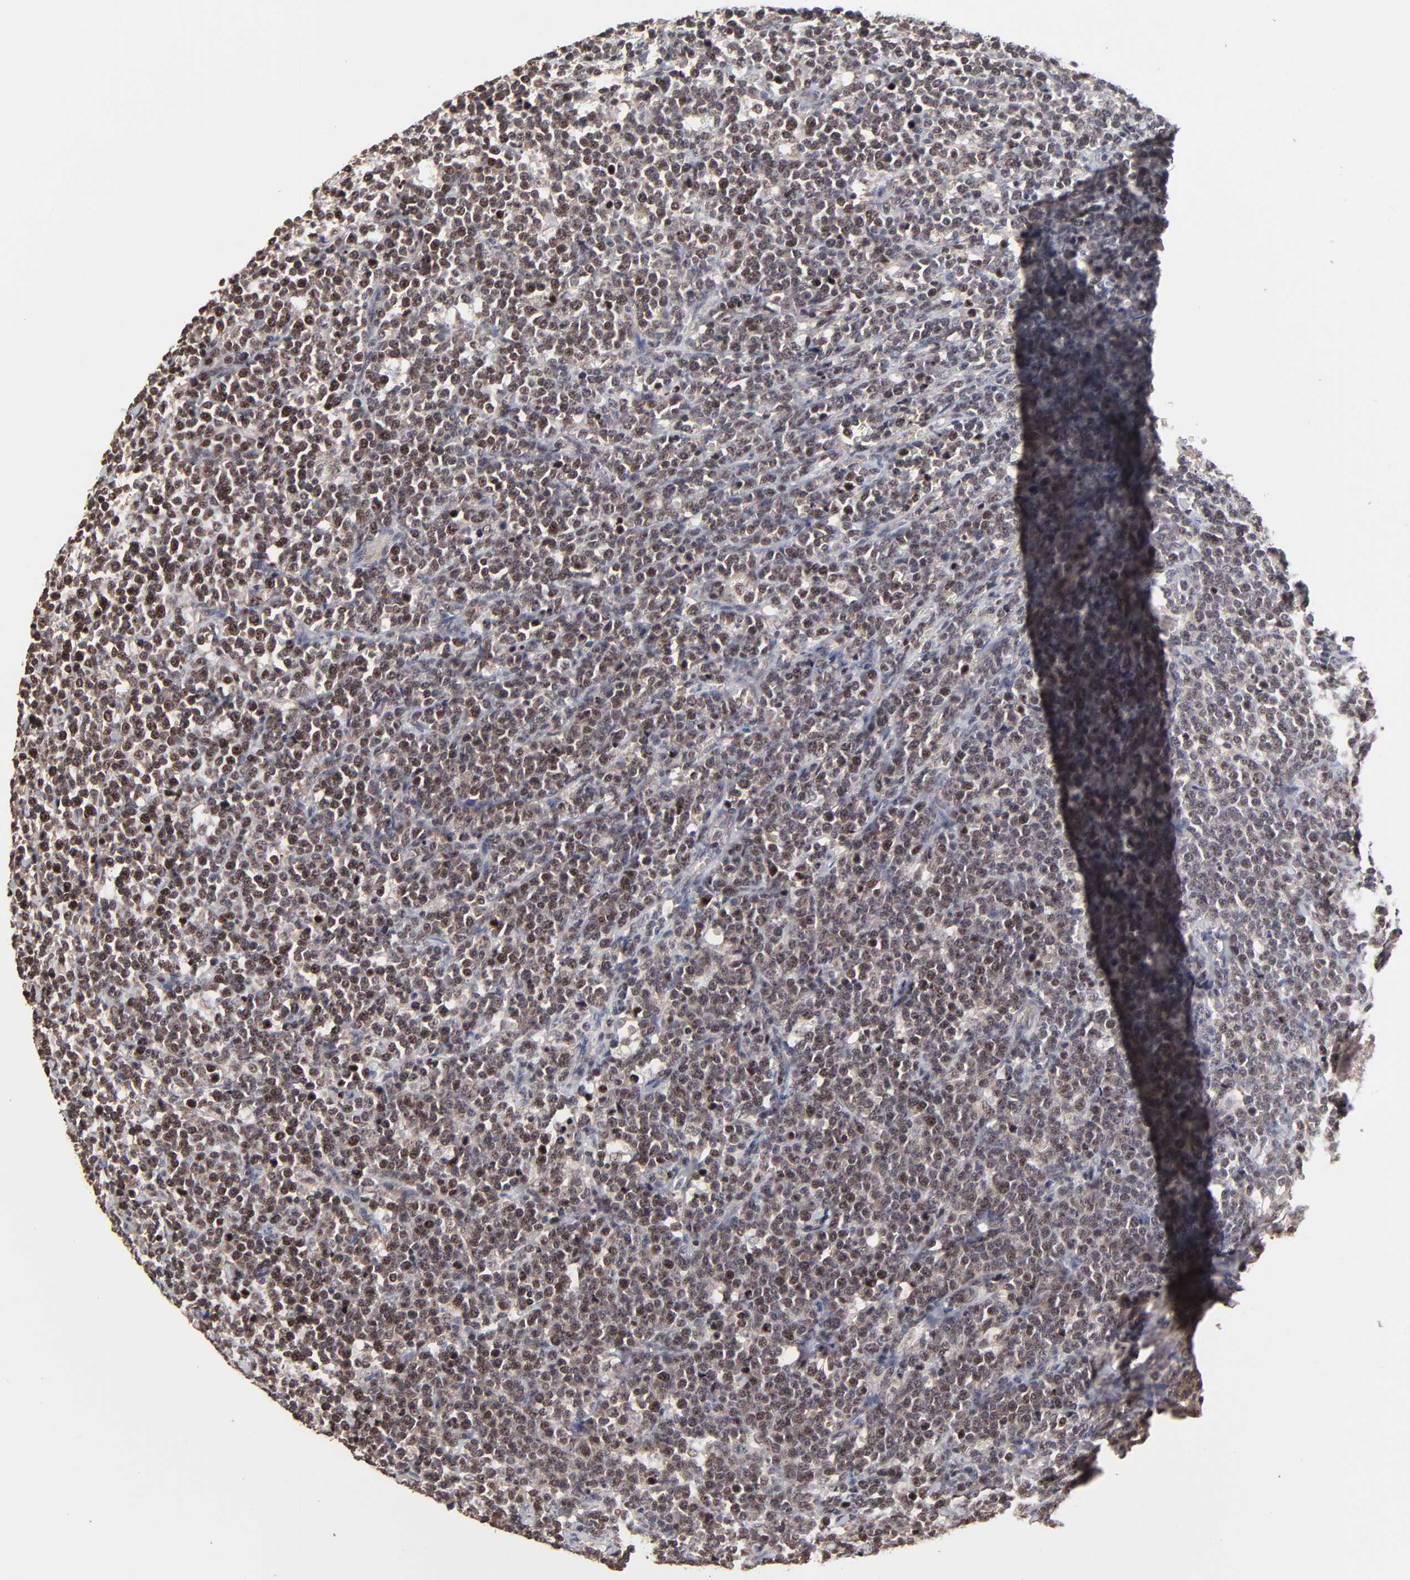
{"staining": {"intensity": "negative", "quantity": "none", "location": "none"}, "tissue": "lymphoma", "cell_type": "Tumor cells", "image_type": "cancer", "snomed": [{"axis": "morphology", "description": "Malignant lymphoma, non-Hodgkin's type, High grade"}, {"axis": "topography", "description": "Small intestine"}, {"axis": "topography", "description": "Colon"}], "caption": "This is an immunohistochemistry (IHC) micrograph of human malignant lymphoma, non-Hodgkin's type (high-grade). There is no positivity in tumor cells.", "gene": "FRMD8", "patient": {"sex": "male", "age": 8}}